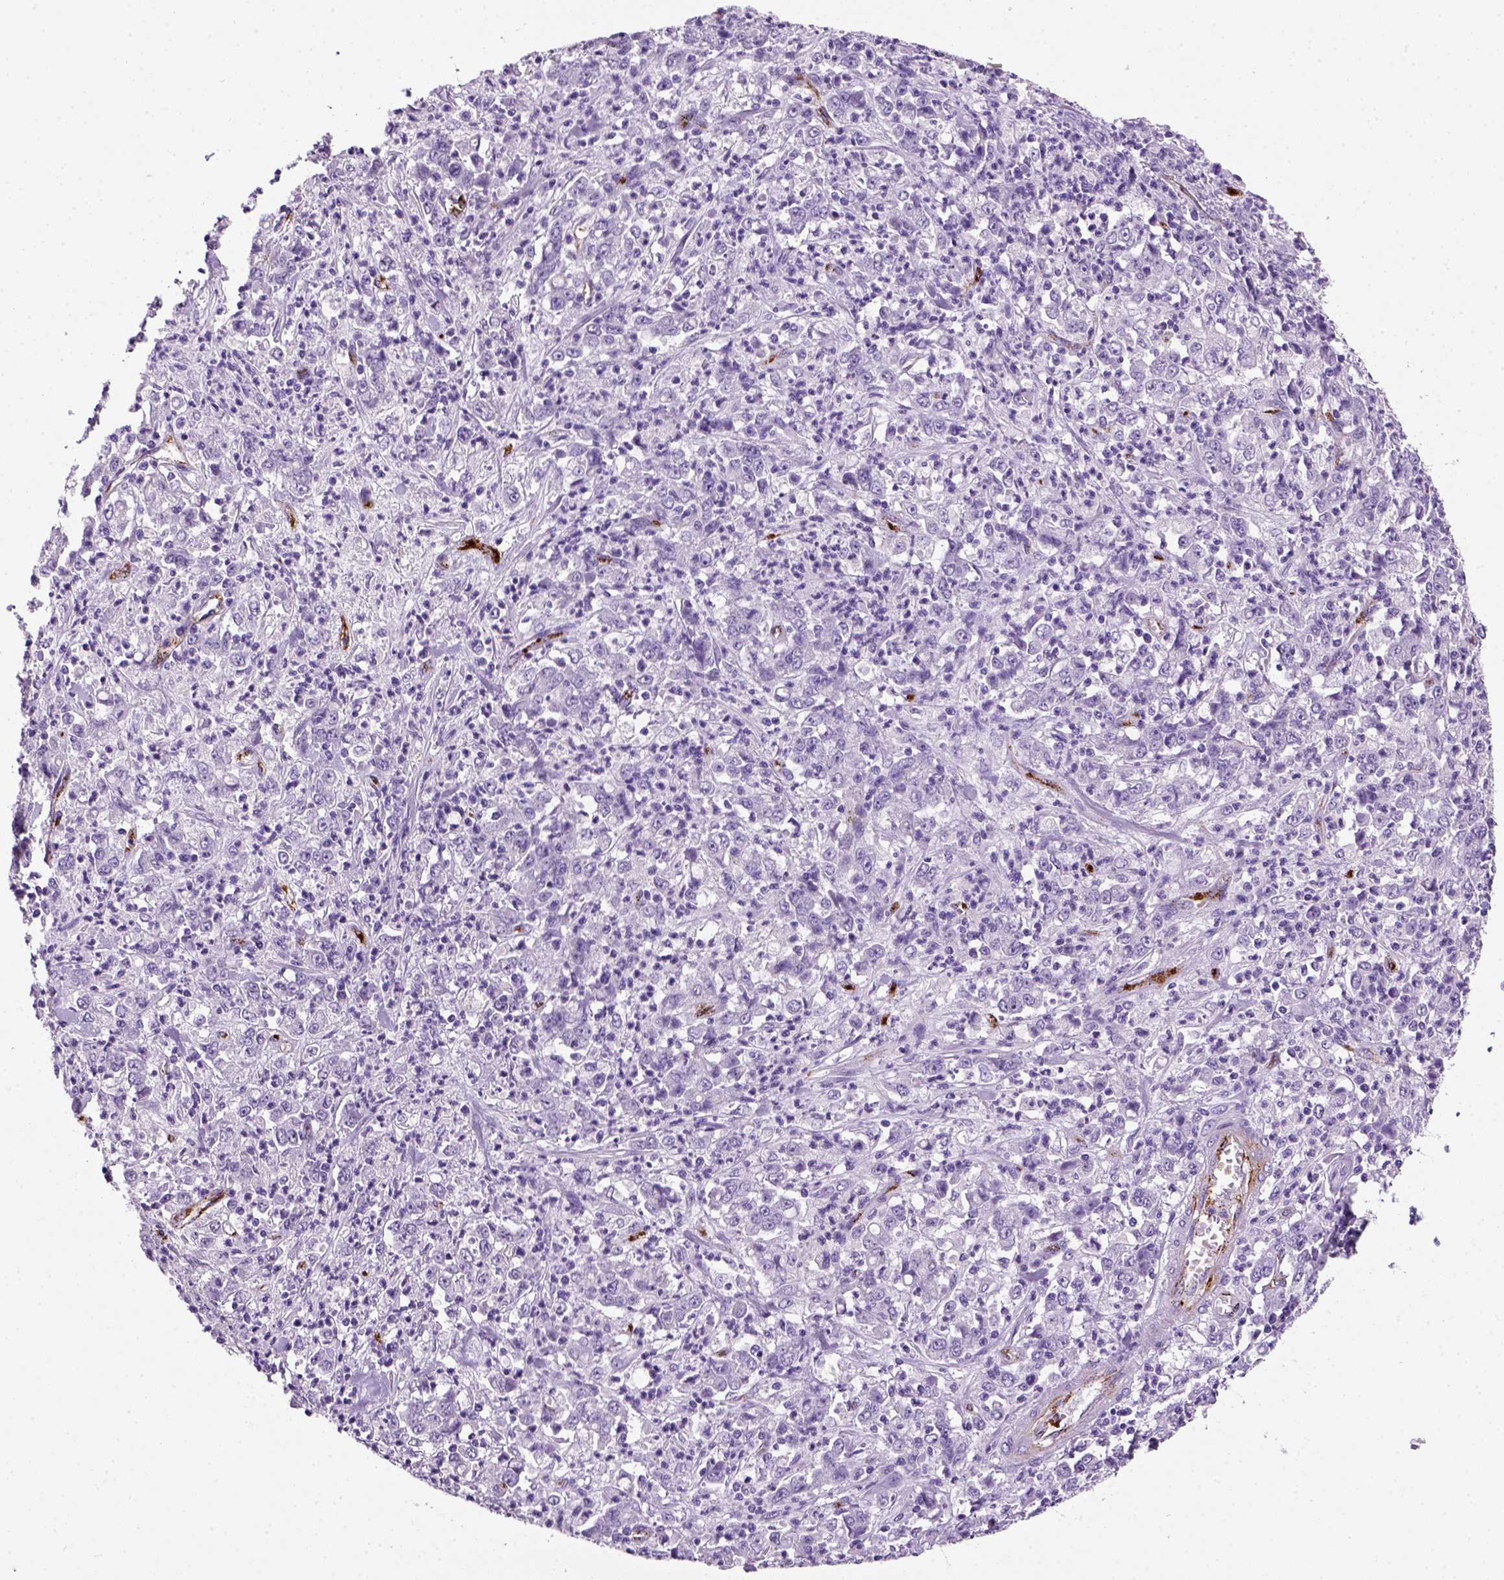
{"staining": {"intensity": "negative", "quantity": "none", "location": "none"}, "tissue": "stomach cancer", "cell_type": "Tumor cells", "image_type": "cancer", "snomed": [{"axis": "morphology", "description": "Adenocarcinoma, NOS"}, {"axis": "topography", "description": "Stomach, lower"}], "caption": "Immunohistochemistry of human stomach cancer (adenocarcinoma) reveals no expression in tumor cells.", "gene": "VWF", "patient": {"sex": "female", "age": 71}}